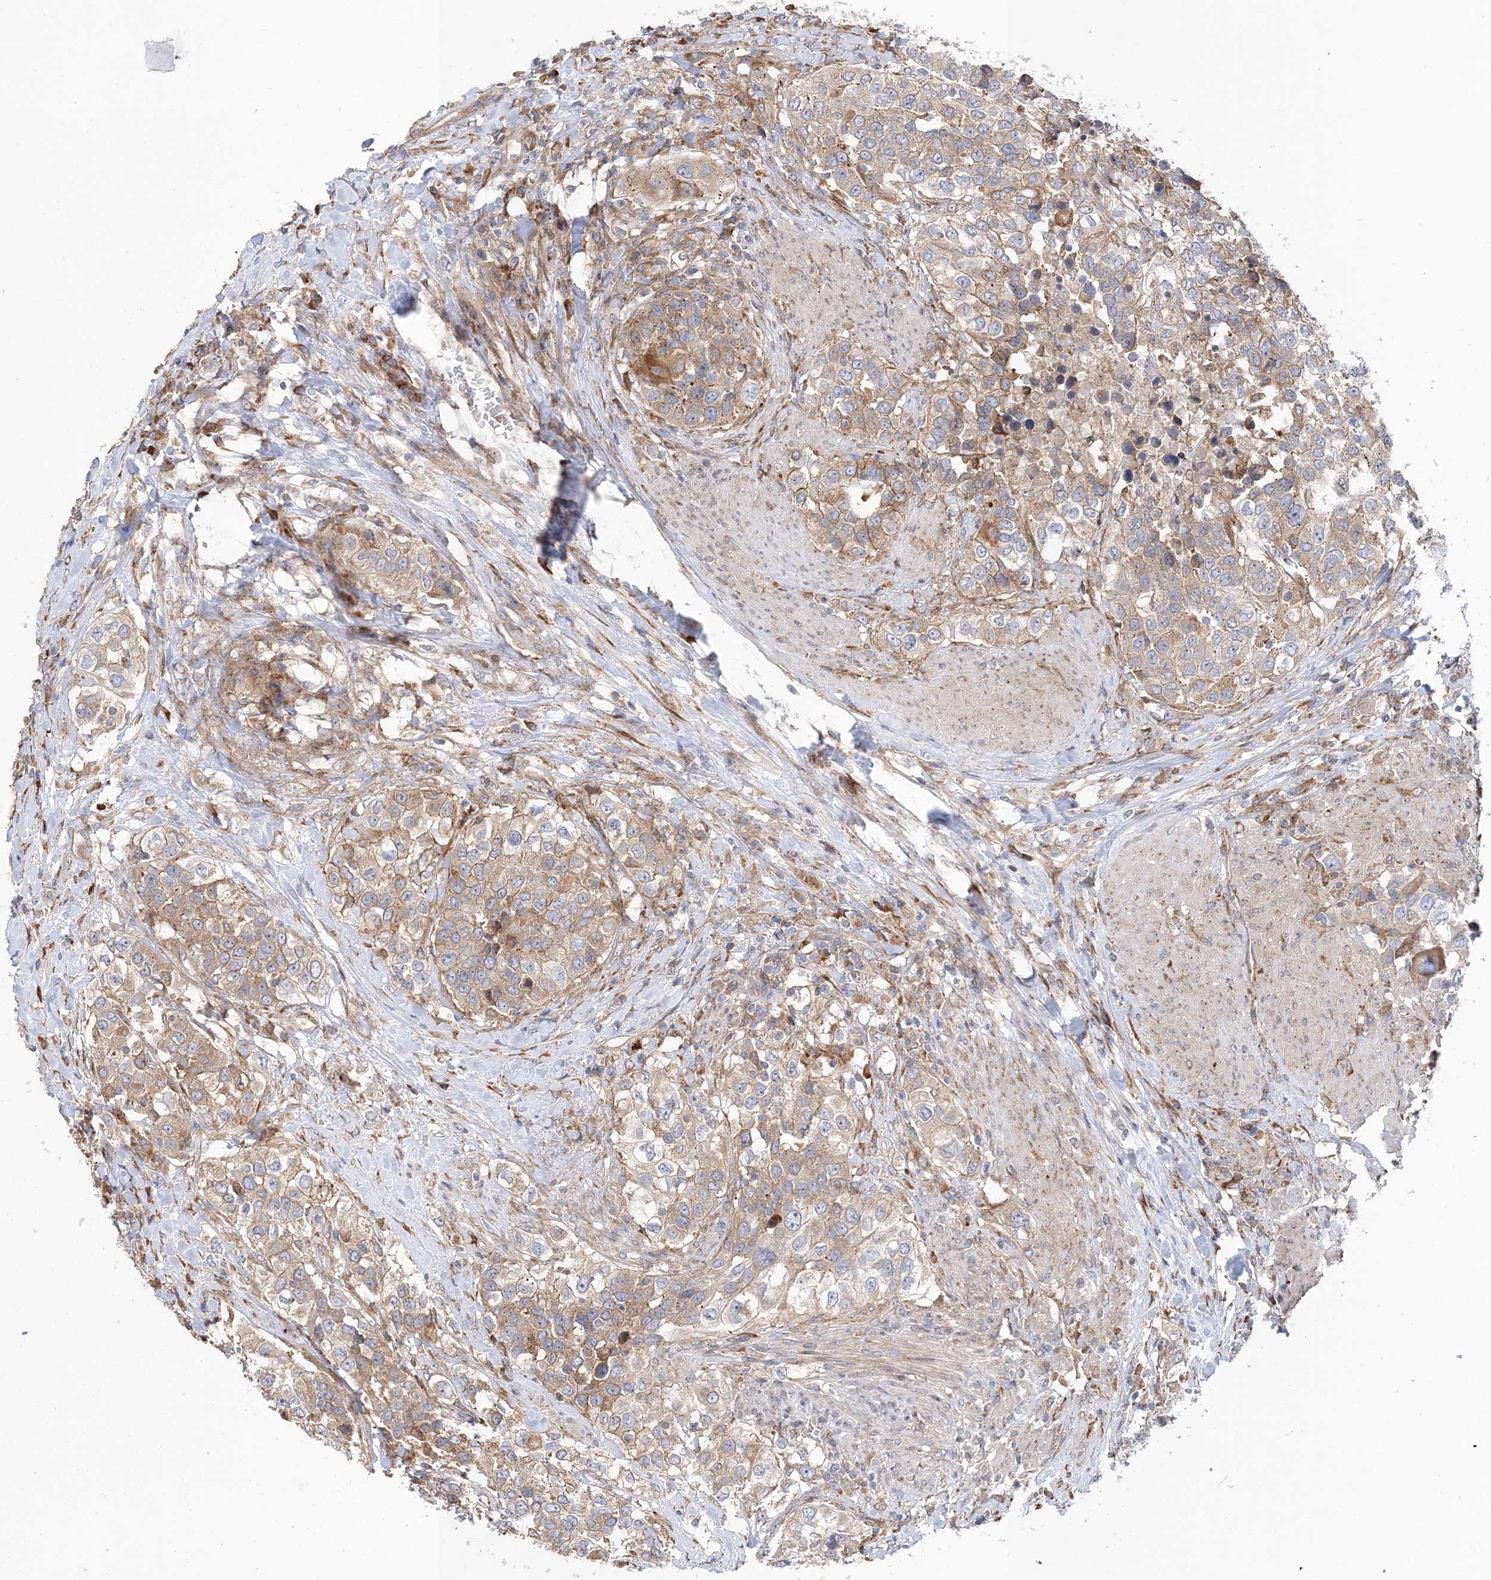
{"staining": {"intensity": "weak", "quantity": "25%-75%", "location": "cytoplasmic/membranous"}, "tissue": "urothelial cancer", "cell_type": "Tumor cells", "image_type": "cancer", "snomed": [{"axis": "morphology", "description": "Urothelial carcinoma, High grade"}, {"axis": "topography", "description": "Urinary bladder"}], "caption": "High-grade urothelial carcinoma stained with IHC demonstrates weak cytoplasmic/membranous staining in about 25%-75% of tumor cells.", "gene": "ZFYVE16", "patient": {"sex": "female", "age": 80}}